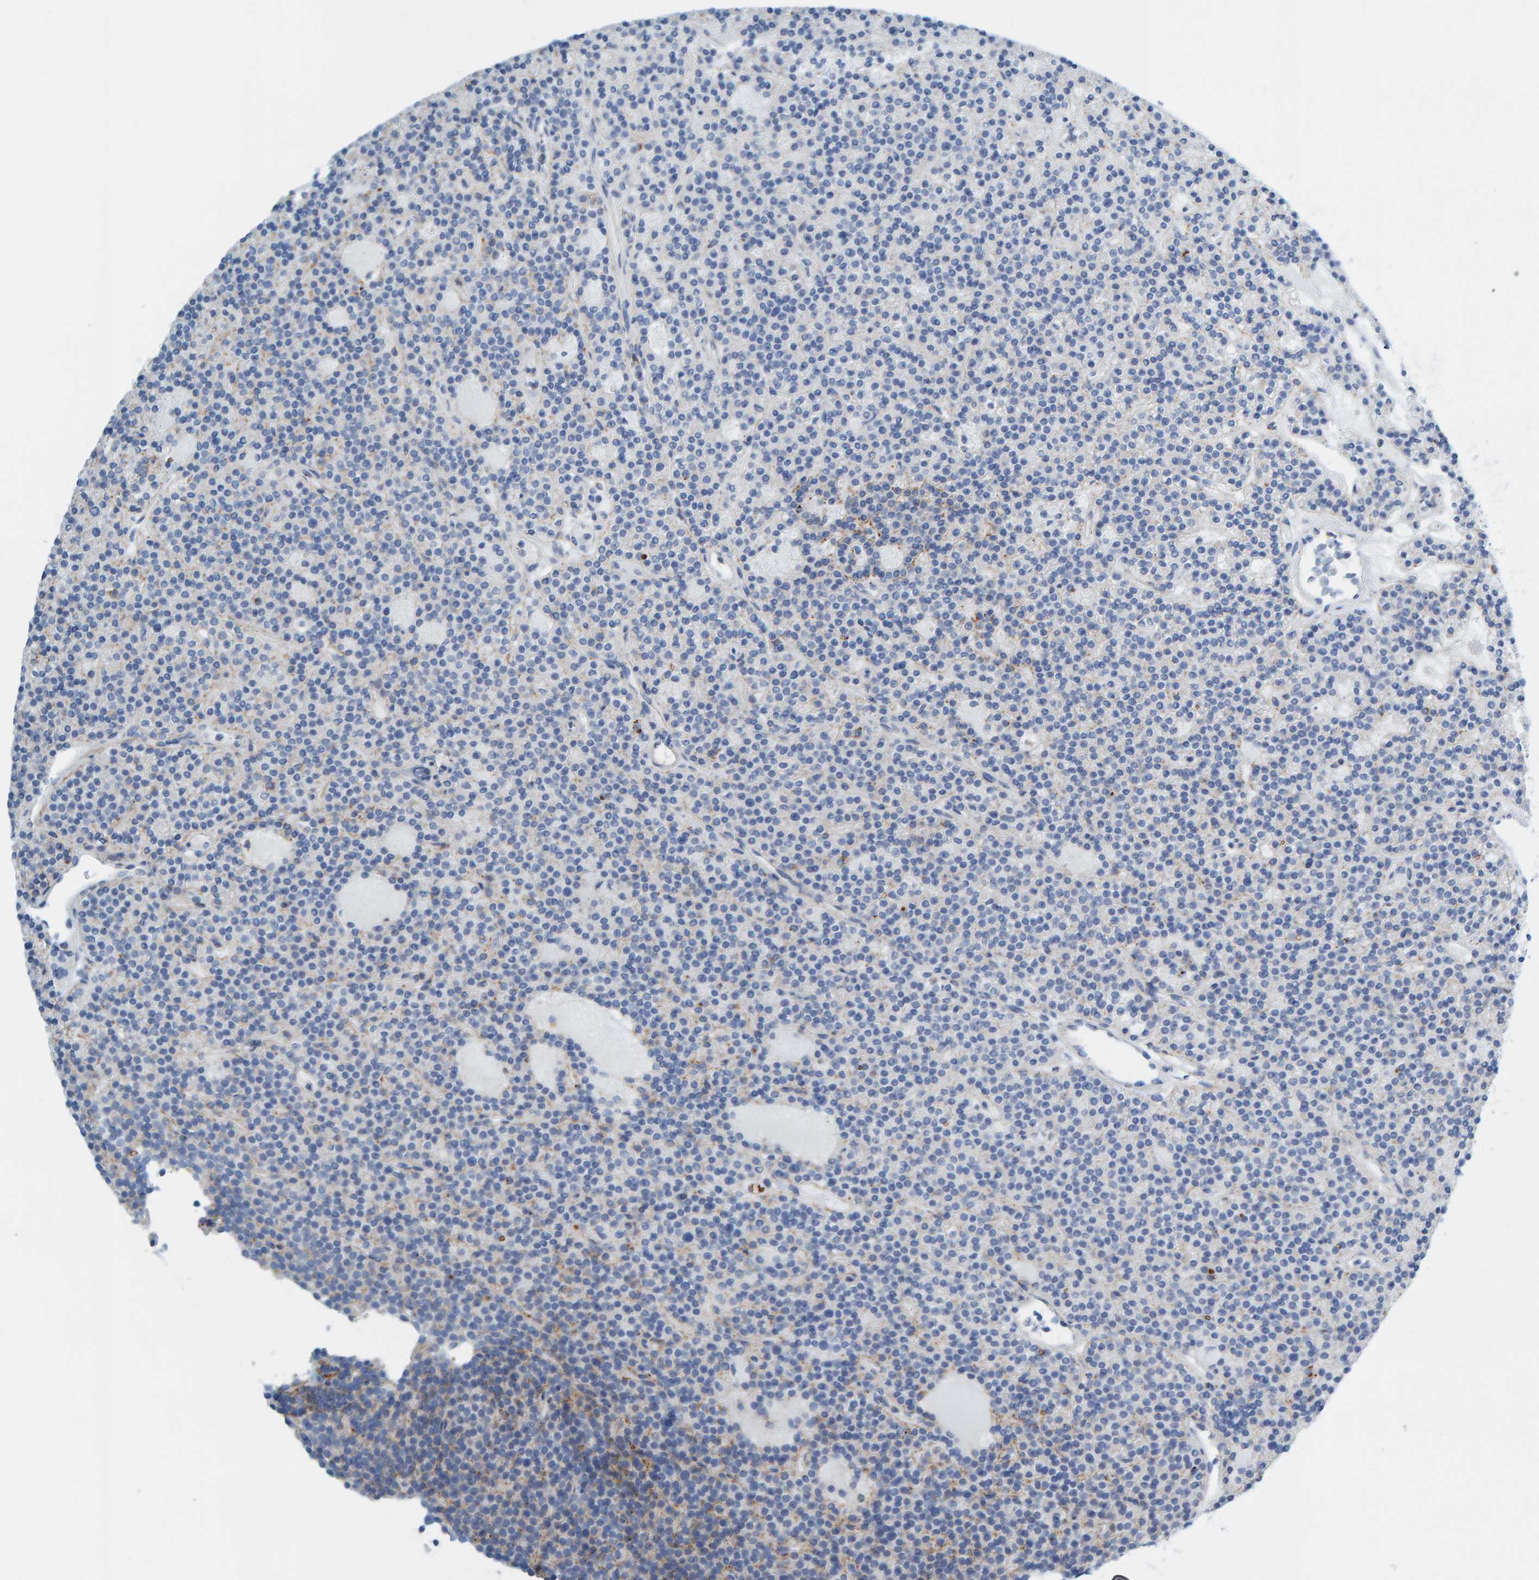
{"staining": {"intensity": "weak", "quantity": "<25%", "location": "cytoplasmic/membranous"}, "tissue": "parathyroid gland", "cell_type": "Glandular cells", "image_type": "normal", "snomed": [{"axis": "morphology", "description": "Normal tissue, NOS"}, {"axis": "topography", "description": "Parathyroid gland"}], "caption": "The micrograph displays no staining of glandular cells in benign parathyroid gland. (DAB (3,3'-diaminobenzidine) immunohistochemistry (IHC) visualized using brightfield microscopy, high magnification).", "gene": "BIN3", "patient": {"sex": "male", "age": 75}}